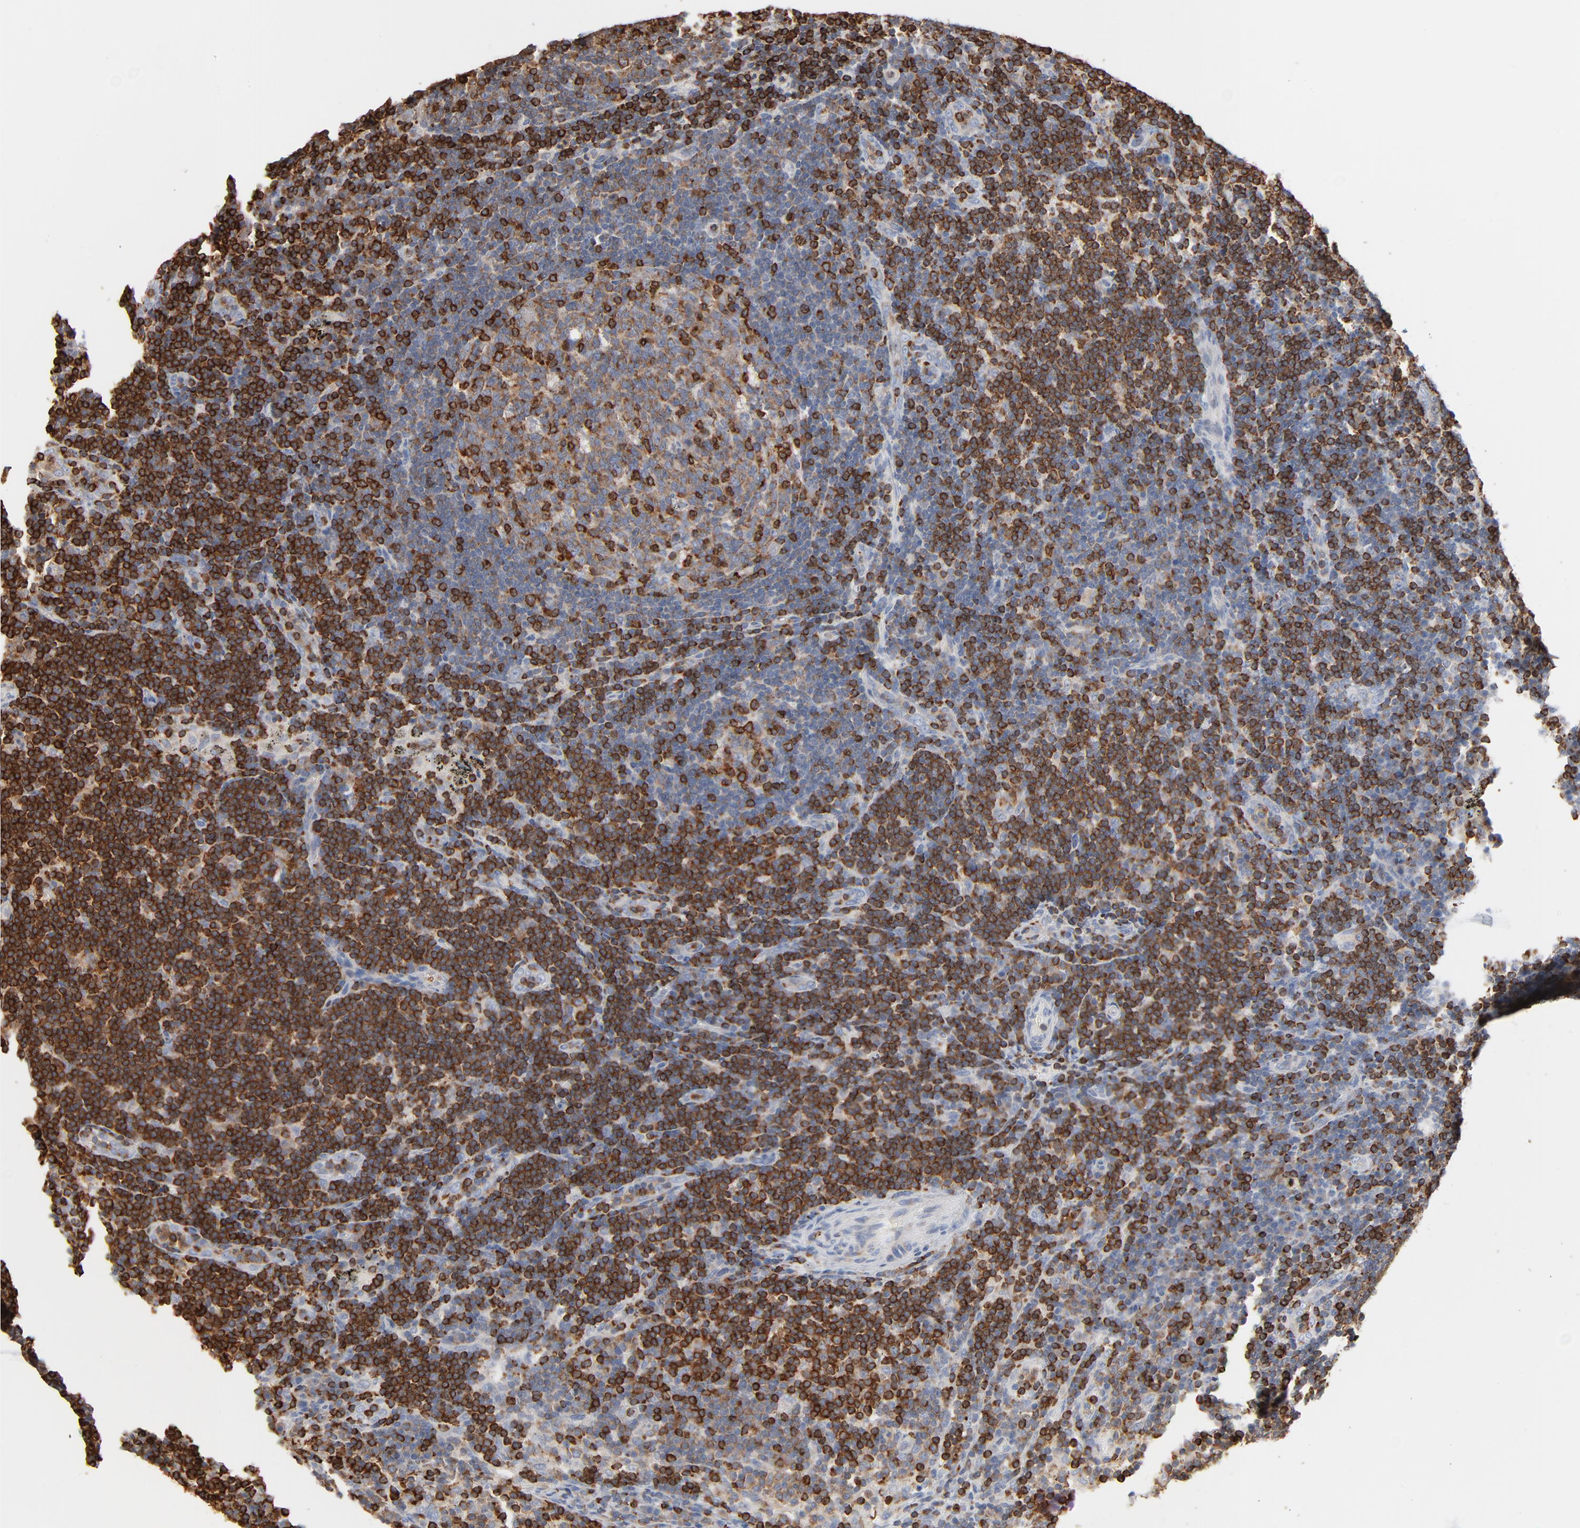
{"staining": {"intensity": "strong", "quantity": "<25%", "location": "cytoplasmic/membranous"}, "tissue": "lymph node", "cell_type": "Germinal center cells", "image_type": "normal", "snomed": [{"axis": "morphology", "description": "Normal tissue, NOS"}, {"axis": "morphology", "description": "Squamous cell carcinoma, metastatic, NOS"}, {"axis": "topography", "description": "Lymph node"}], "caption": "DAB immunohistochemical staining of benign lymph node reveals strong cytoplasmic/membranous protein staining in approximately <25% of germinal center cells.", "gene": "SH3KBP1", "patient": {"sex": "female", "age": 53}}